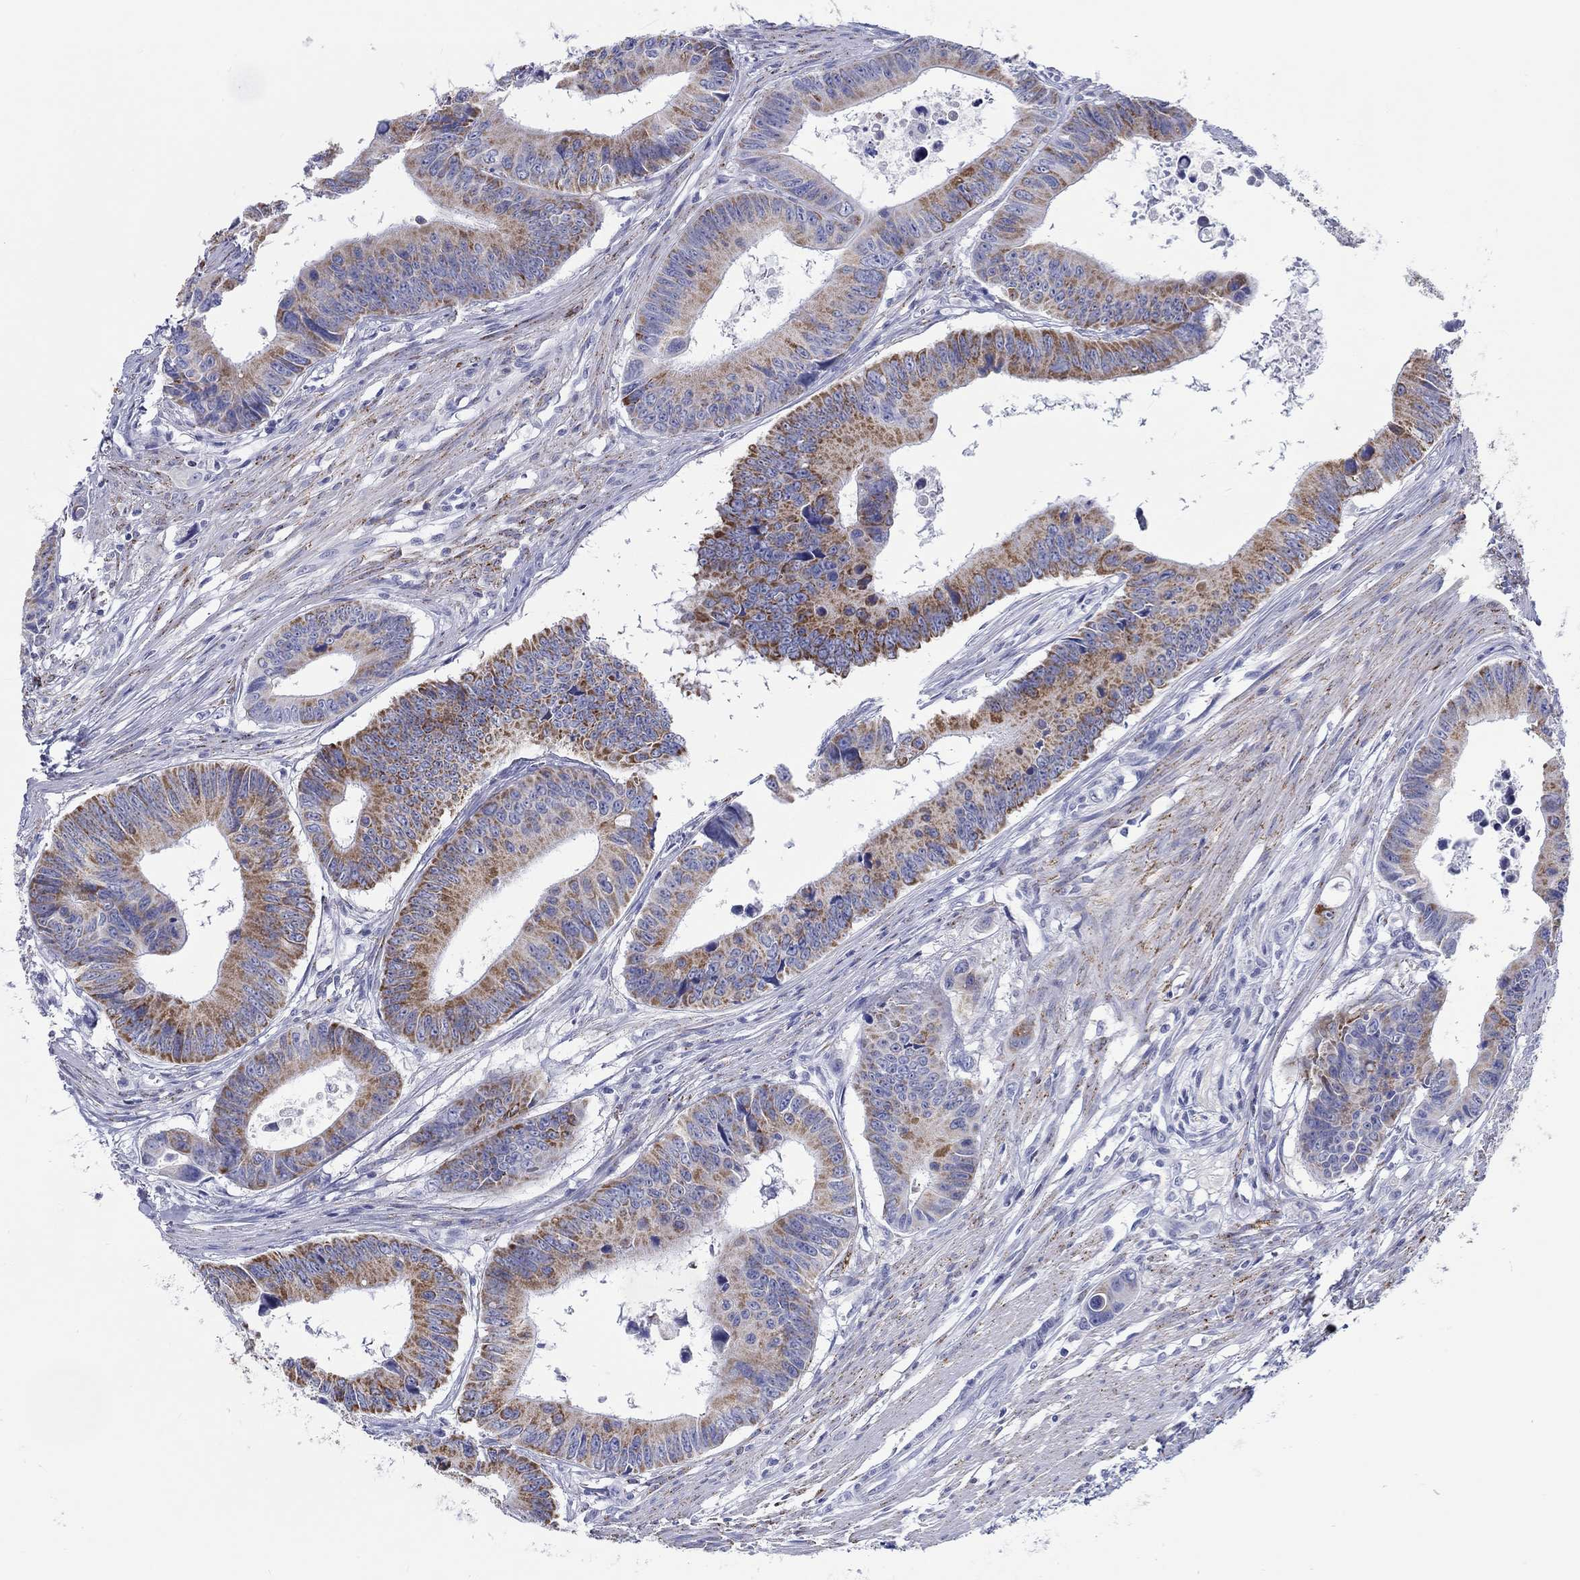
{"staining": {"intensity": "strong", "quantity": "25%-75%", "location": "cytoplasmic/membranous"}, "tissue": "colorectal cancer", "cell_type": "Tumor cells", "image_type": "cancer", "snomed": [{"axis": "morphology", "description": "Adenocarcinoma, NOS"}, {"axis": "topography", "description": "Colon"}], "caption": "Human colorectal cancer stained with a protein marker reveals strong staining in tumor cells.", "gene": "H1-1", "patient": {"sex": "female", "age": 87}}